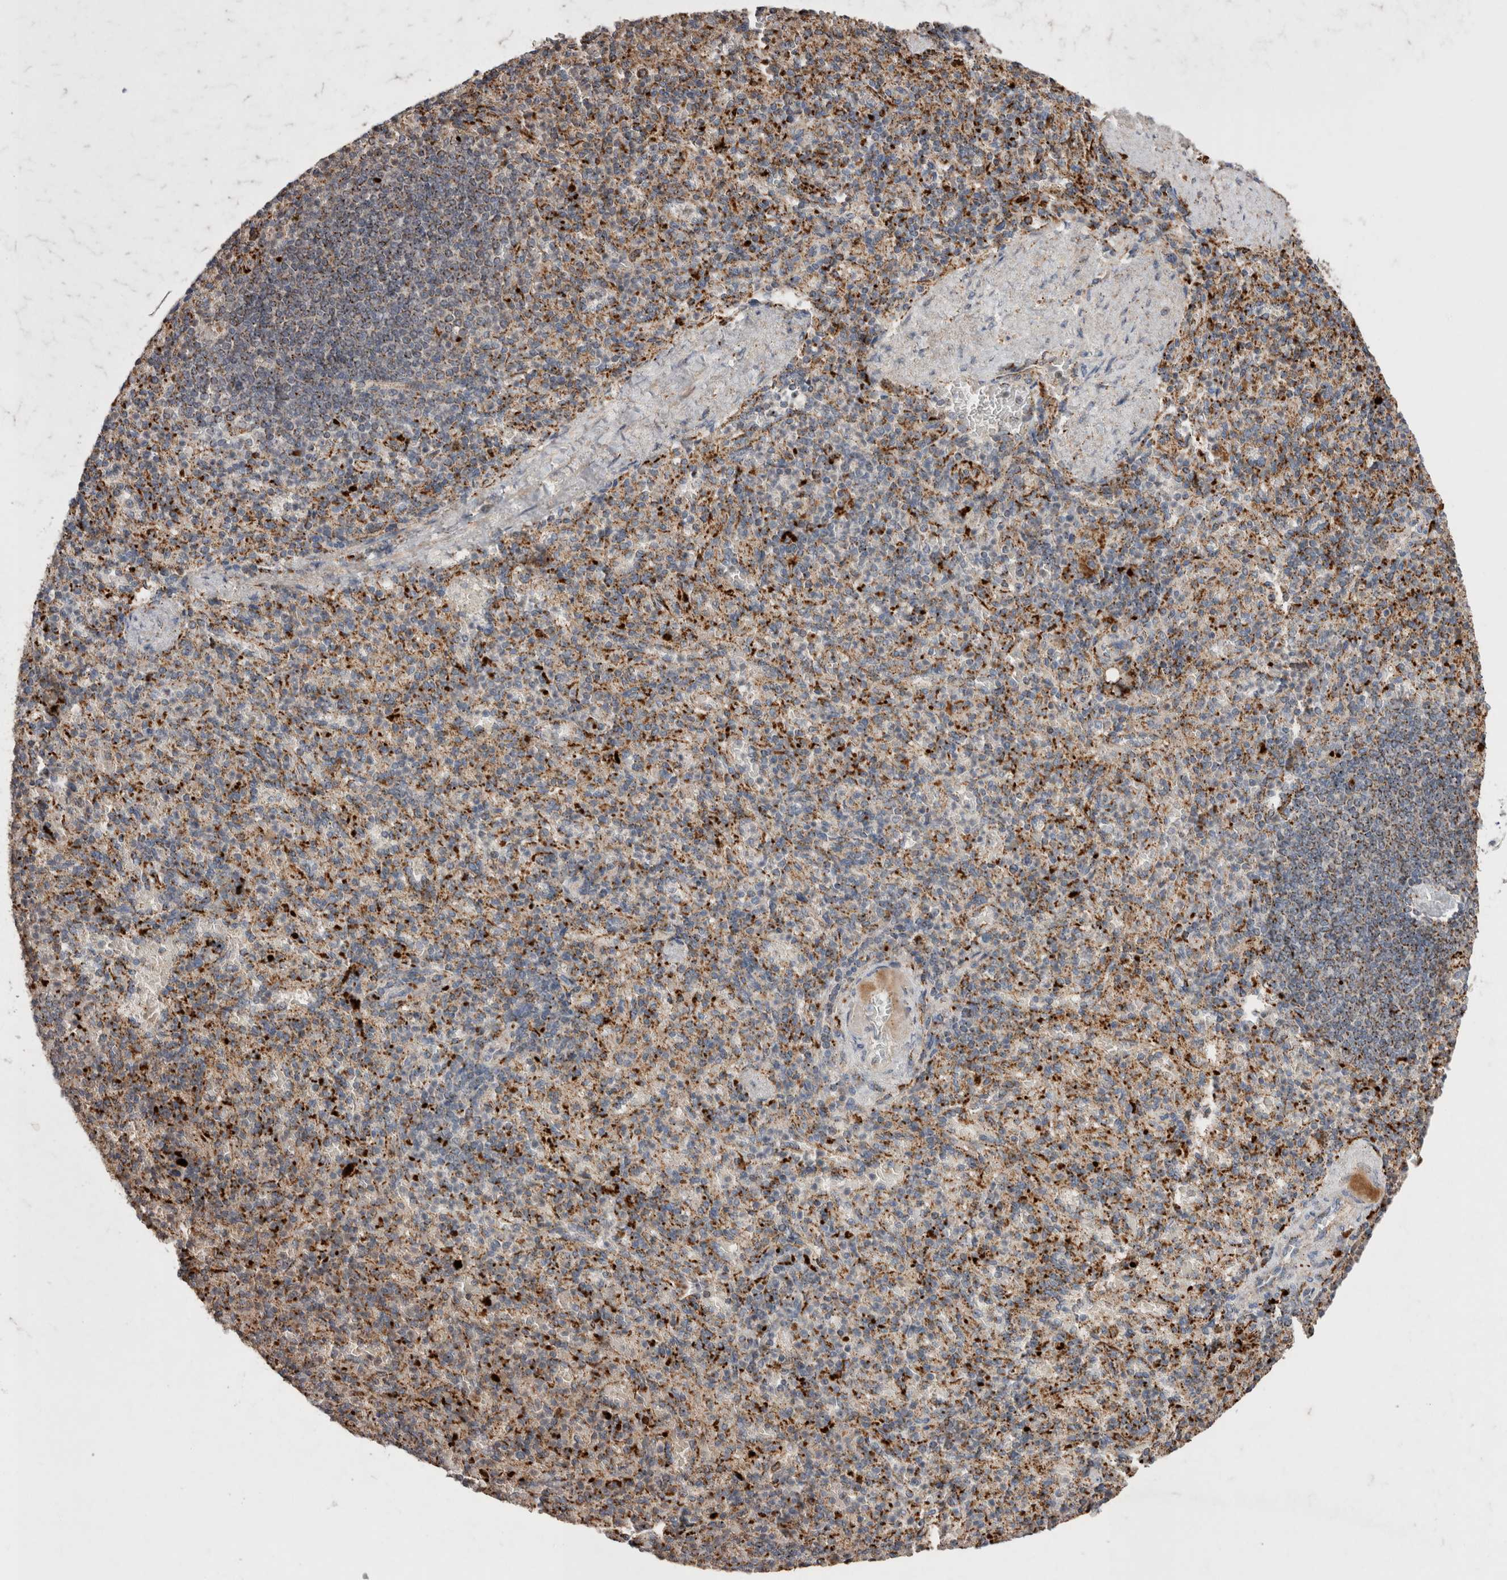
{"staining": {"intensity": "moderate", "quantity": ">75%", "location": "cytoplasmic/membranous"}, "tissue": "spleen", "cell_type": "Cells in red pulp", "image_type": "normal", "snomed": [{"axis": "morphology", "description": "Normal tissue, NOS"}, {"axis": "topography", "description": "Spleen"}], "caption": "Benign spleen shows moderate cytoplasmic/membranous staining in approximately >75% of cells in red pulp (Stains: DAB (3,3'-diaminobenzidine) in brown, nuclei in blue, Microscopy: brightfield microscopy at high magnification)..", "gene": "CTSA", "patient": {"sex": "female", "age": 74}}